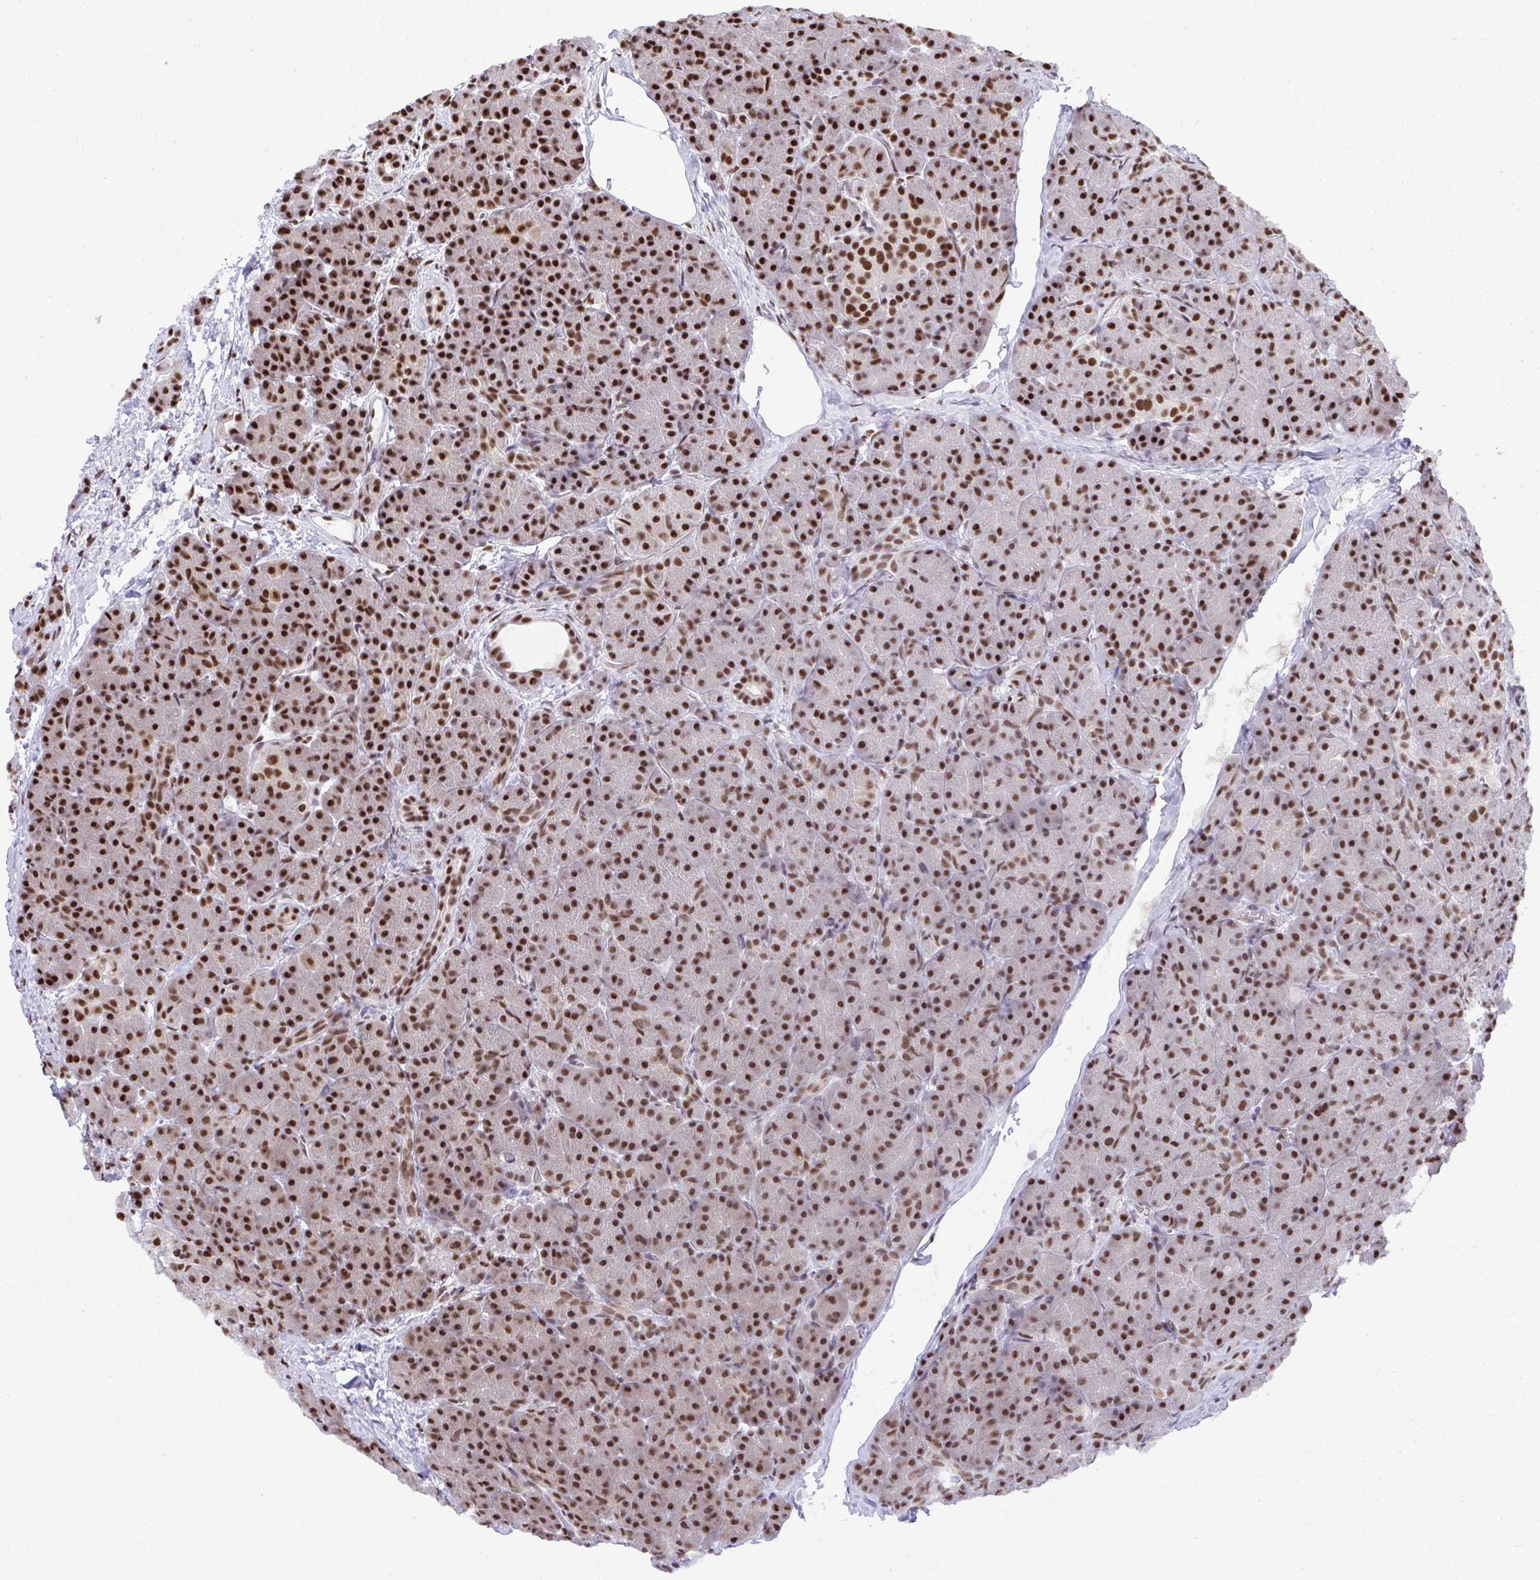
{"staining": {"intensity": "strong", "quantity": ">75%", "location": "nuclear"}, "tissue": "pancreas", "cell_type": "Exocrine glandular cells", "image_type": "normal", "snomed": [{"axis": "morphology", "description": "Normal tissue, NOS"}, {"axis": "topography", "description": "Pancreas"}], "caption": "Pancreas stained for a protein (brown) displays strong nuclear positive staining in approximately >75% of exocrine glandular cells.", "gene": "PRPF19", "patient": {"sex": "male", "age": 57}}